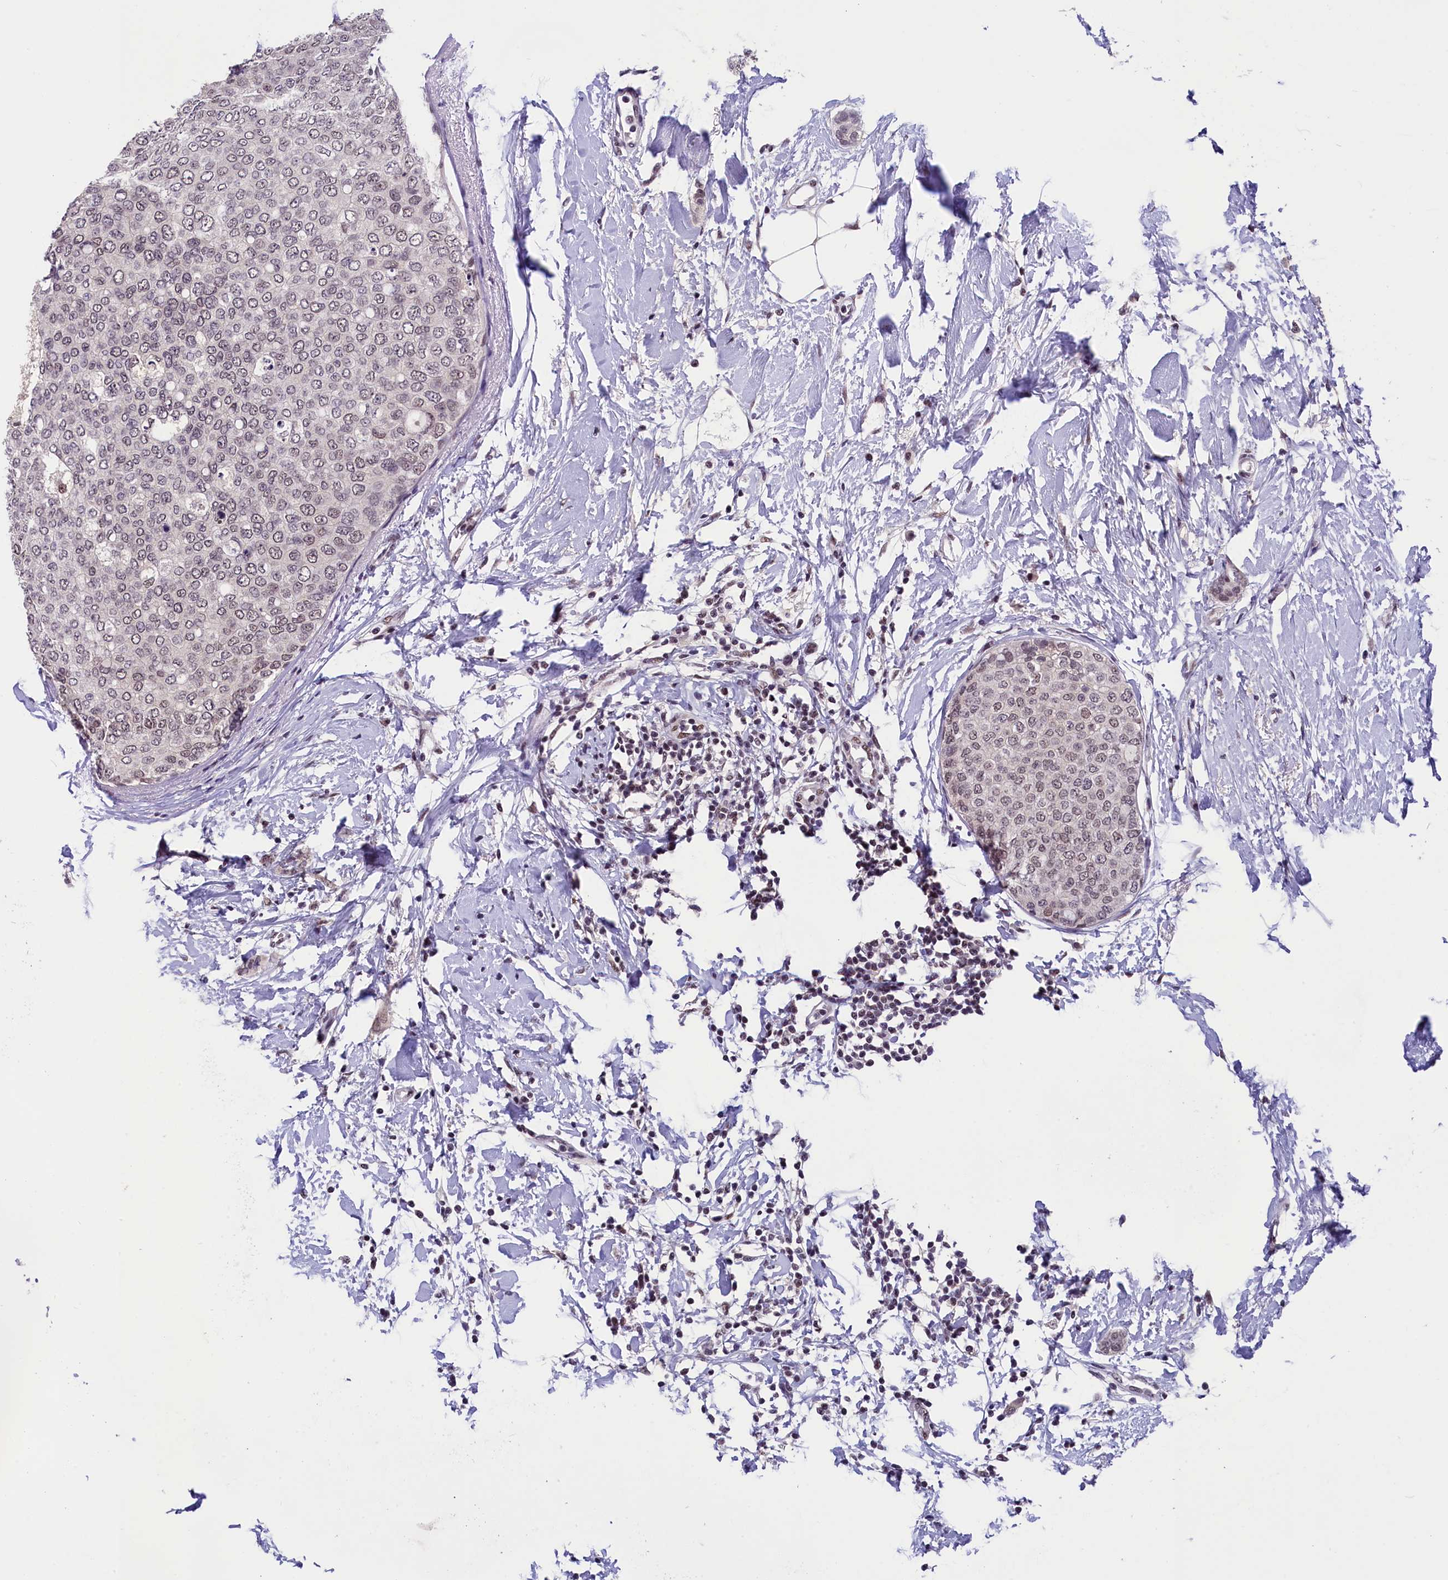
{"staining": {"intensity": "weak", "quantity": "25%-75%", "location": "nuclear"}, "tissue": "breast cancer", "cell_type": "Tumor cells", "image_type": "cancer", "snomed": [{"axis": "morphology", "description": "Duct carcinoma"}, {"axis": "topography", "description": "Breast"}], "caption": "Tumor cells display weak nuclear positivity in approximately 25%-75% of cells in breast cancer (infiltrating ductal carcinoma).", "gene": "ZC3H4", "patient": {"sex": "female", "age": 72}}